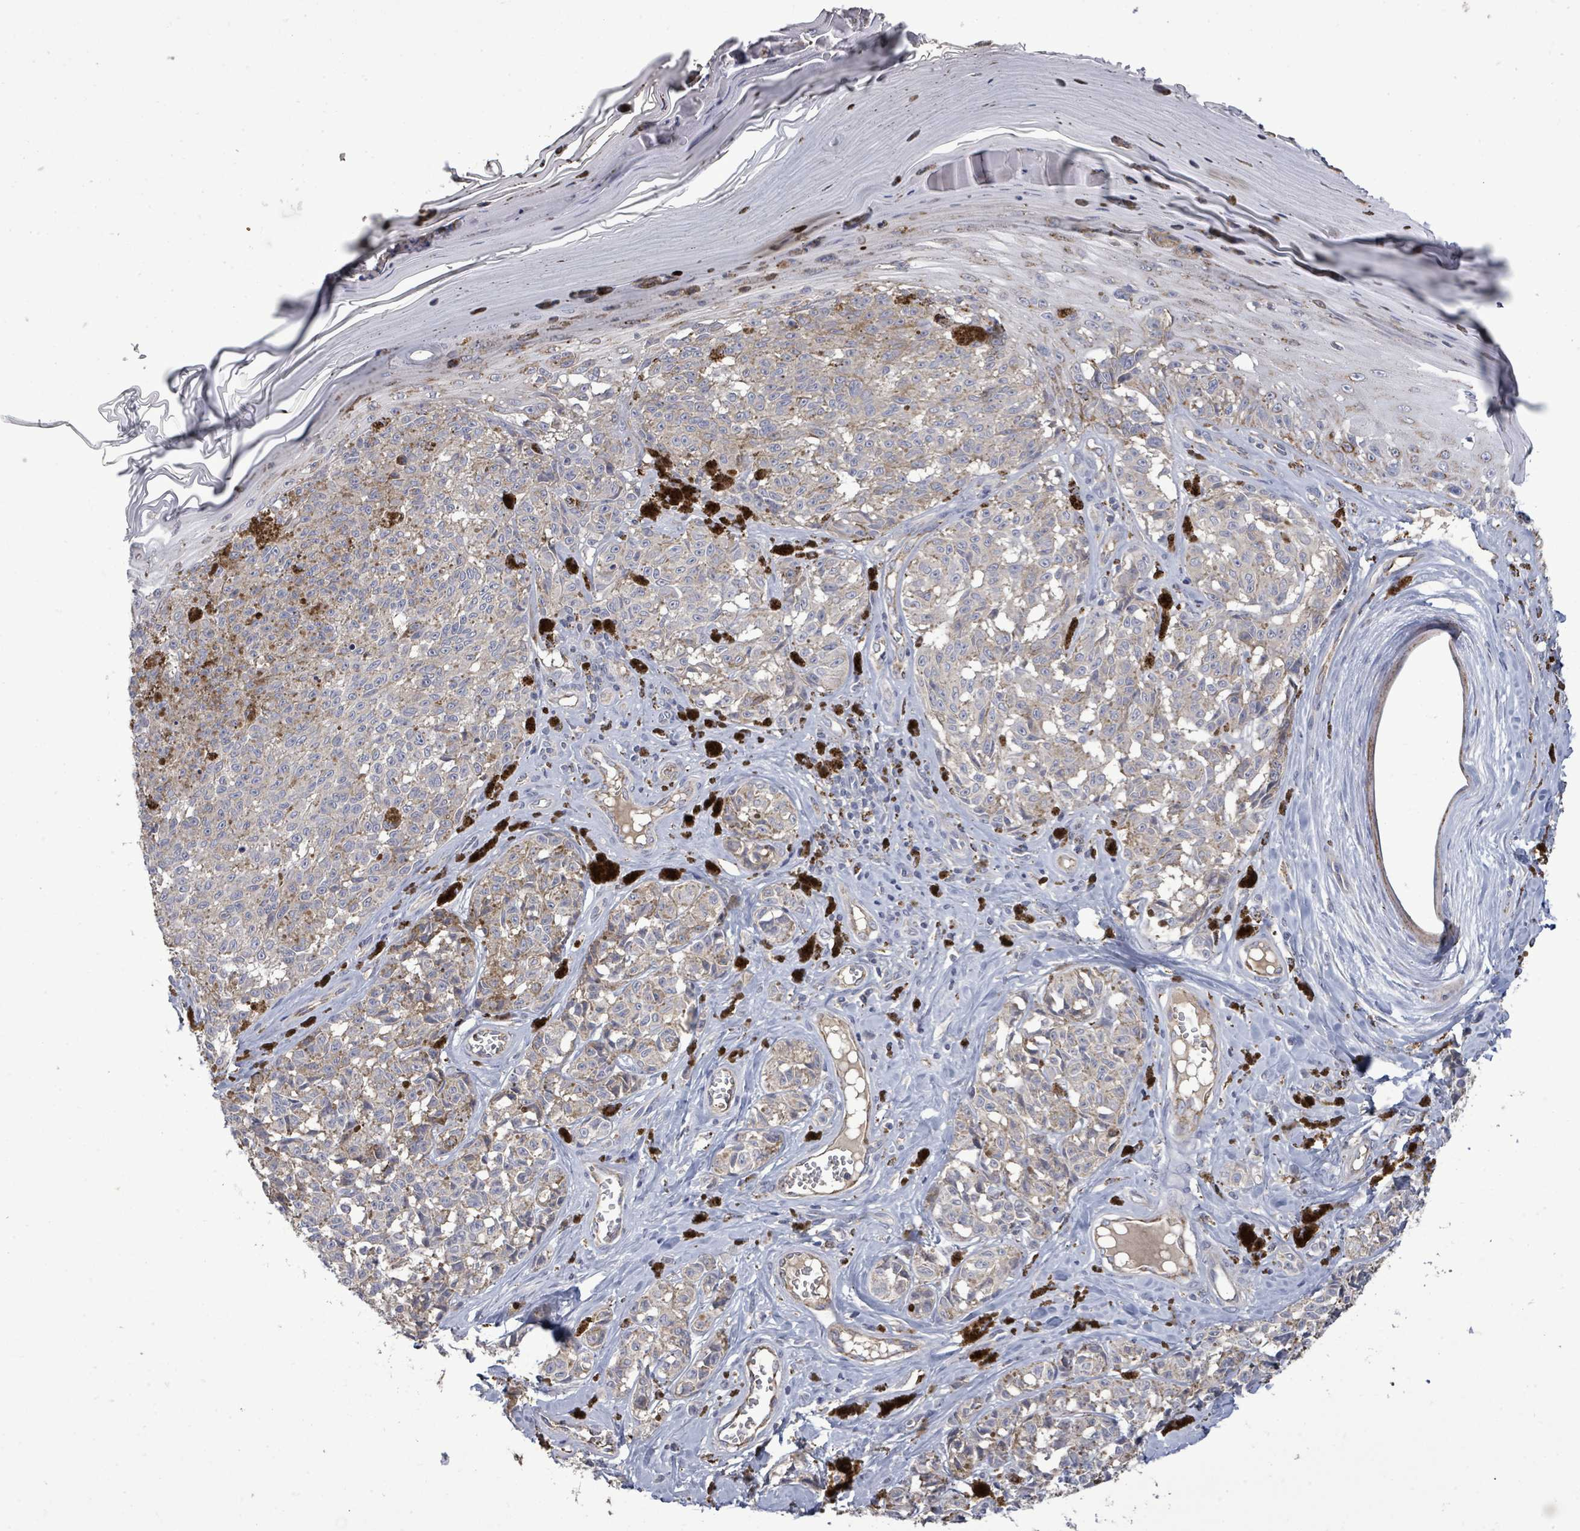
{"staining": {"intensity": "moderate", "quantity": "<25%", "location": "cytoplasmic/membranous"}, "tissue": "melanoma", "cell_type": "Tumor cells", "image_type": "cancer", "snomed": [{"axis": "morphology", "description": "Malignant melanoma, NOS"}, {"axis": "topography", "description": "Skin"}], "caption": "A photomicrograph of malignant melanoma stained for a protein exhibits moderate cytoplasmic/membranous brown staining in tumor cells. The protein of interest is stained brown, and the nuclei are stained in blue (DAB (3,3'-diaminobenzidine) IHC with brightfield microscopy, high magnification).", "gene": "MTMR12", "patient": {"sex": "female", "age": 65}}